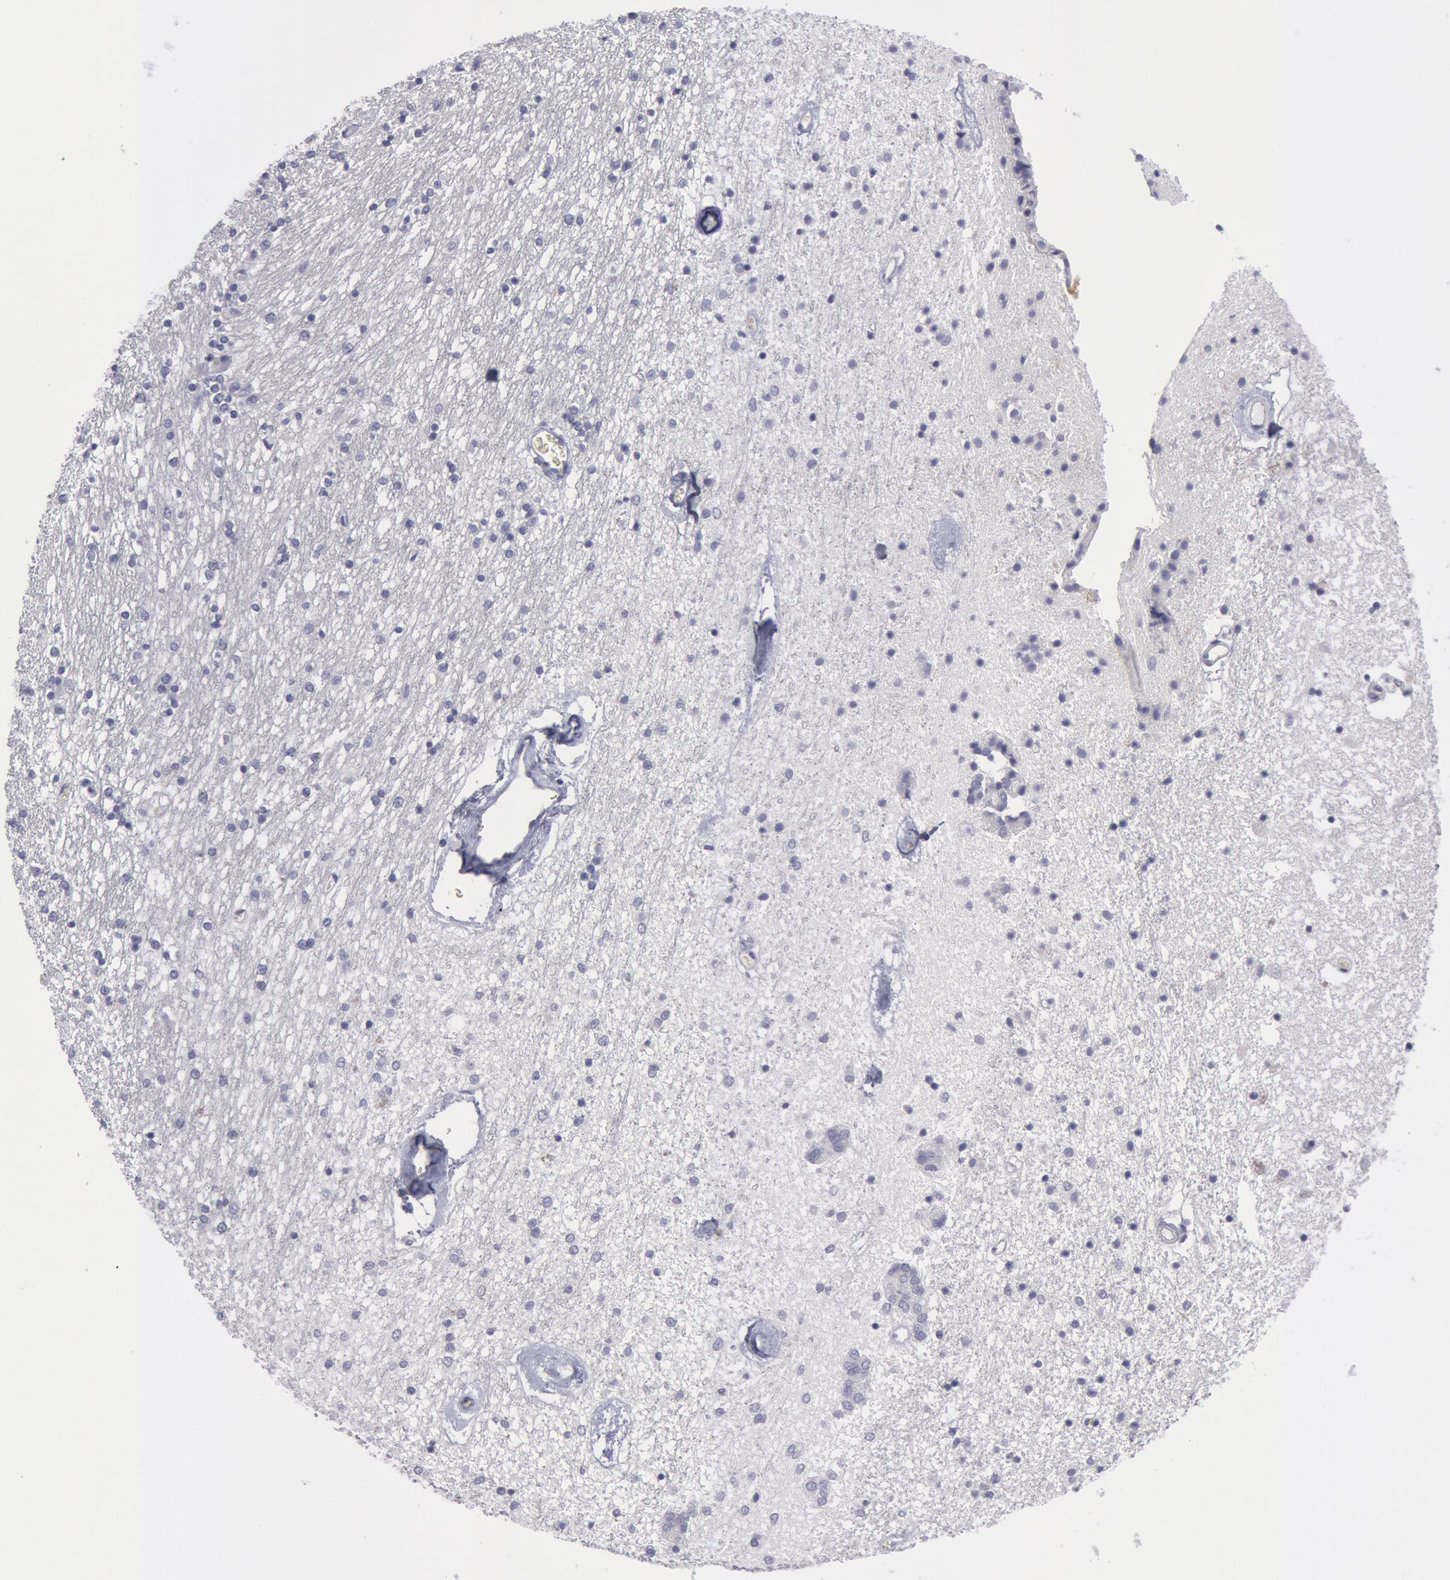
{"staining": {"intensity": "negative", "quantity": "none", "location": "none"}, "tissue": "caudate", "cell_type": "Glial cells", "image_type": "normal", "snomed": [{"axis": "morphology", "description": "Normal tissue, NOS"}, {"axis": "topography", "description": "Lateral ventricle wall"}], "caption": "Caudate was stained to show a protein in brown. There is no significant staining in glial cells. The staining was performed using DAB (3,3'-diaminobenzidine) to visualize the protein expression in brown, while the nuclei were stained in blue with hematoxylin (Magnification: 20x).", "gene": "SMC1B", "patient": {"sex": "female", "age": 54}}